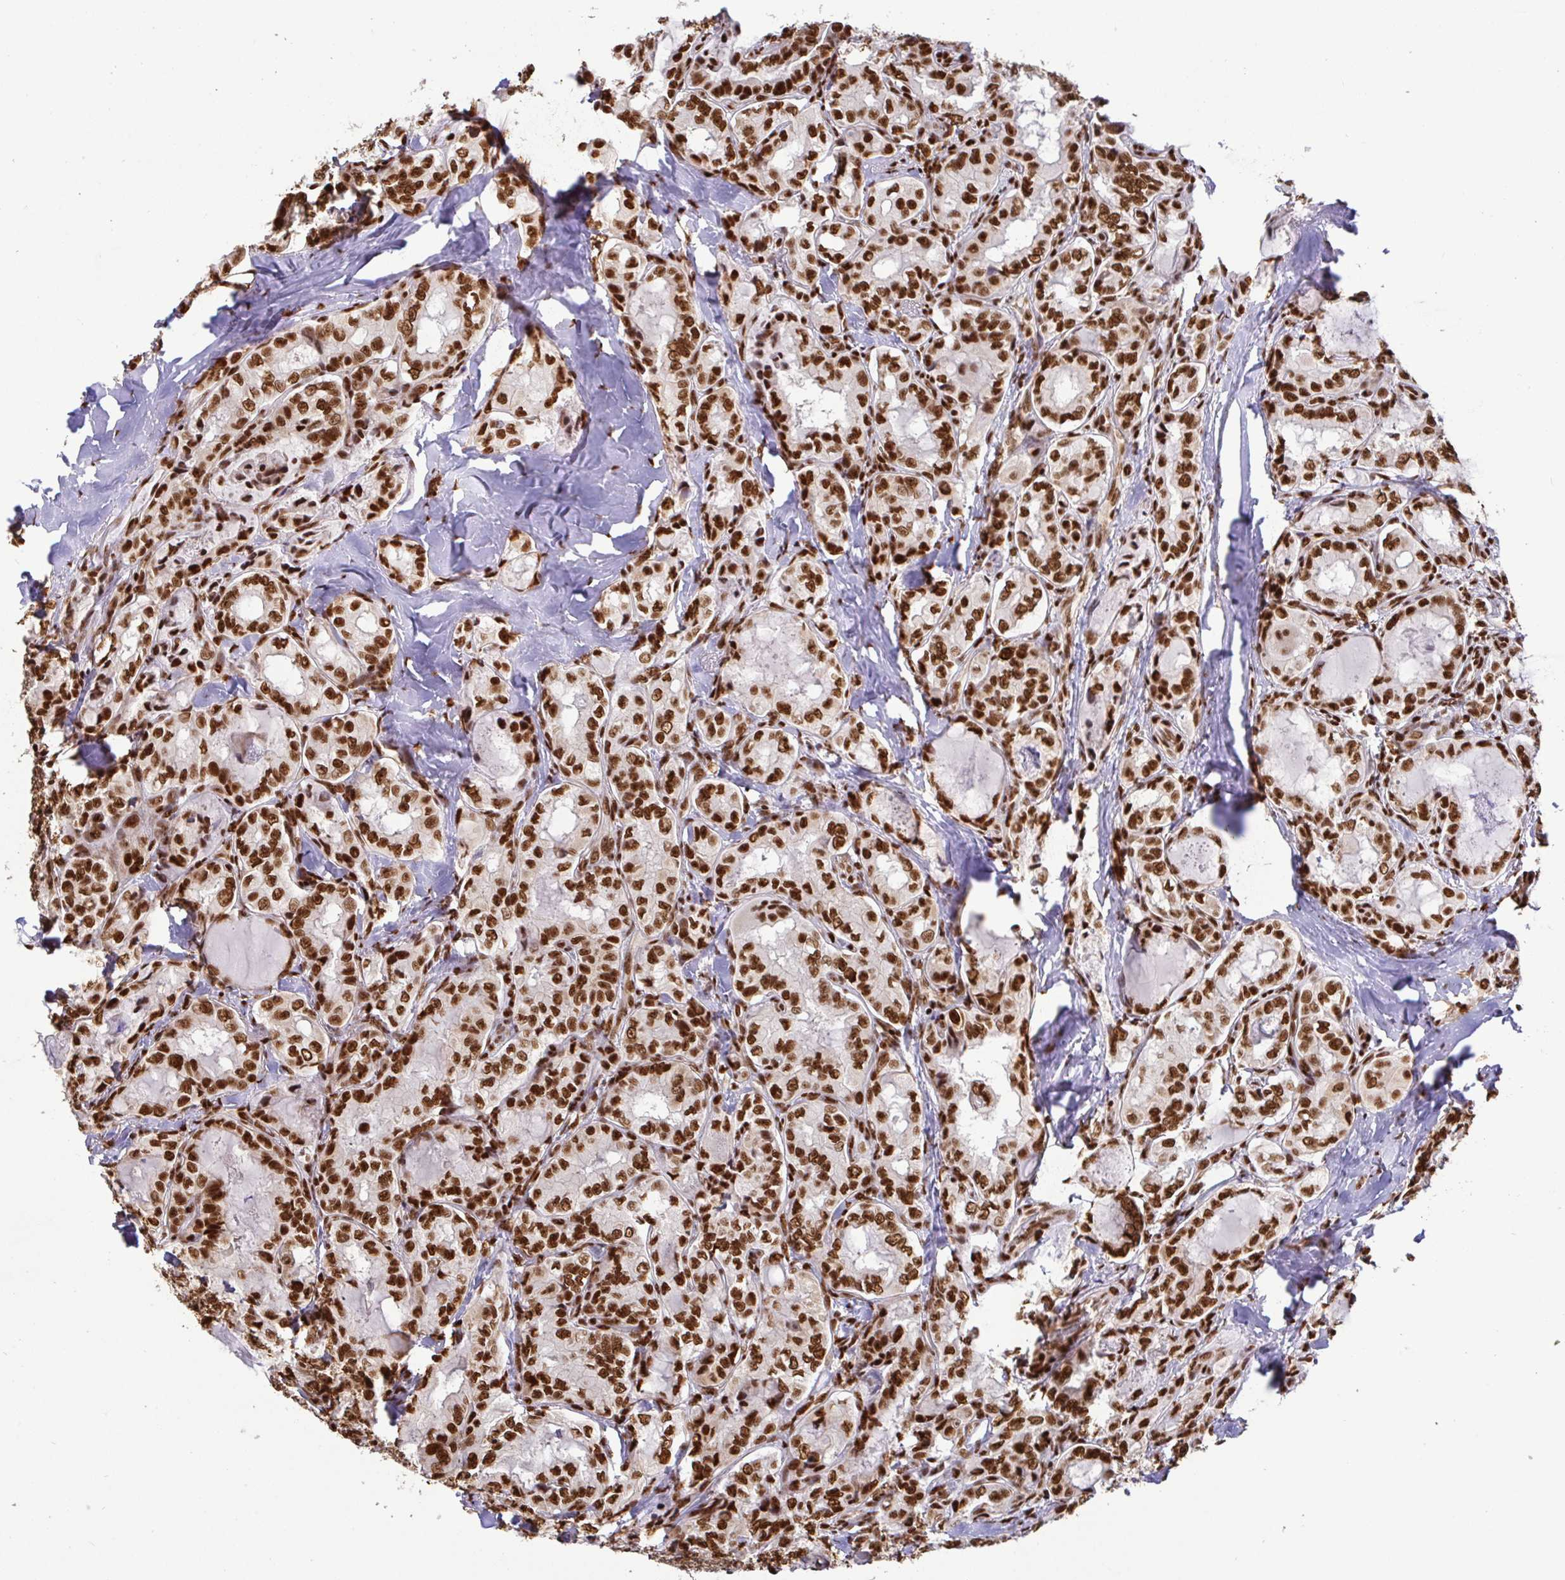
{"staining": {"intensity": "strong", "quantity": ">75%", "location": "nuclear"}, "tissue": "thyroid cancer", "cell_type": "Tumor cells", "image_type": "cancer", "snomed": [{"axis": "morphology", "description": "Papillary adenocarcinoma, NOS"}, {"axis": "topography", "description": "Thyroid gland"}], "caption": "Thyroid cancer stained with a brown dye reveals strong nuclear positive expression in about >75% of tumor cells.", "gene": "SP3", "patient": {"sex": "female", "age": 75}}